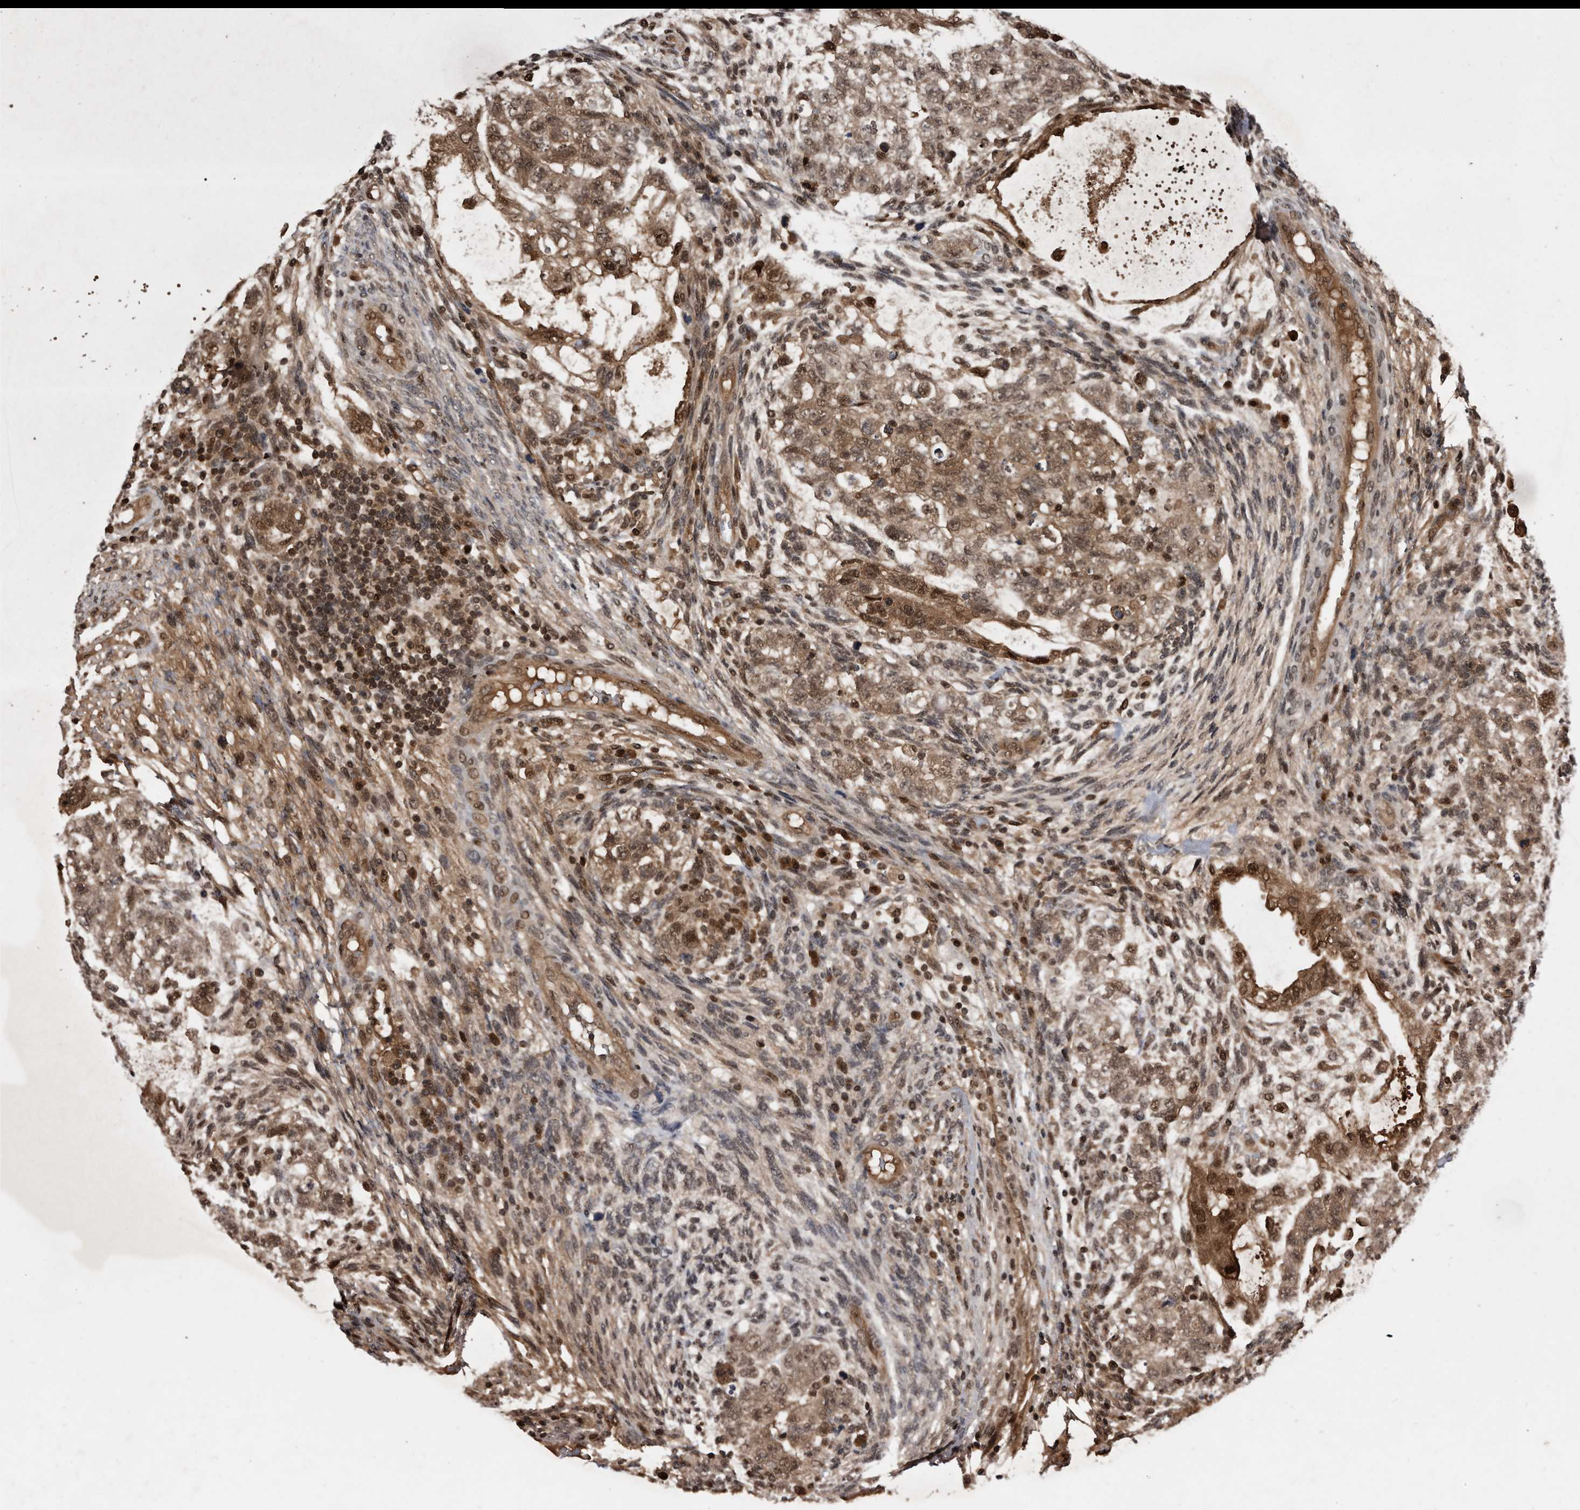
{"staining": {"intensity": "strong", "quantity": ">75%", "location": "cytoplasmic/membranous,nuclear"}, "tissue": "testis cancer", "cell_type": "Tumor cells", "image_type": "cancer", "snomed": [{"axis": "morphology", "description": "Carcinoma, Embryonal, NOS"}, {"axis": "topography", "description": "Testis"}], "caption": "This image reveals testis cancer (embryonal carcinoma) stained with immunohistochemistry (IHC) to label a protein in brown. The cytoplasmic/membranous and nuclear of tumor cells show strong positivity for the protein. Nuclei are counter-stained blue.", "gene": "RAD23B", "patient": {"sex": "male", "age": 36}}